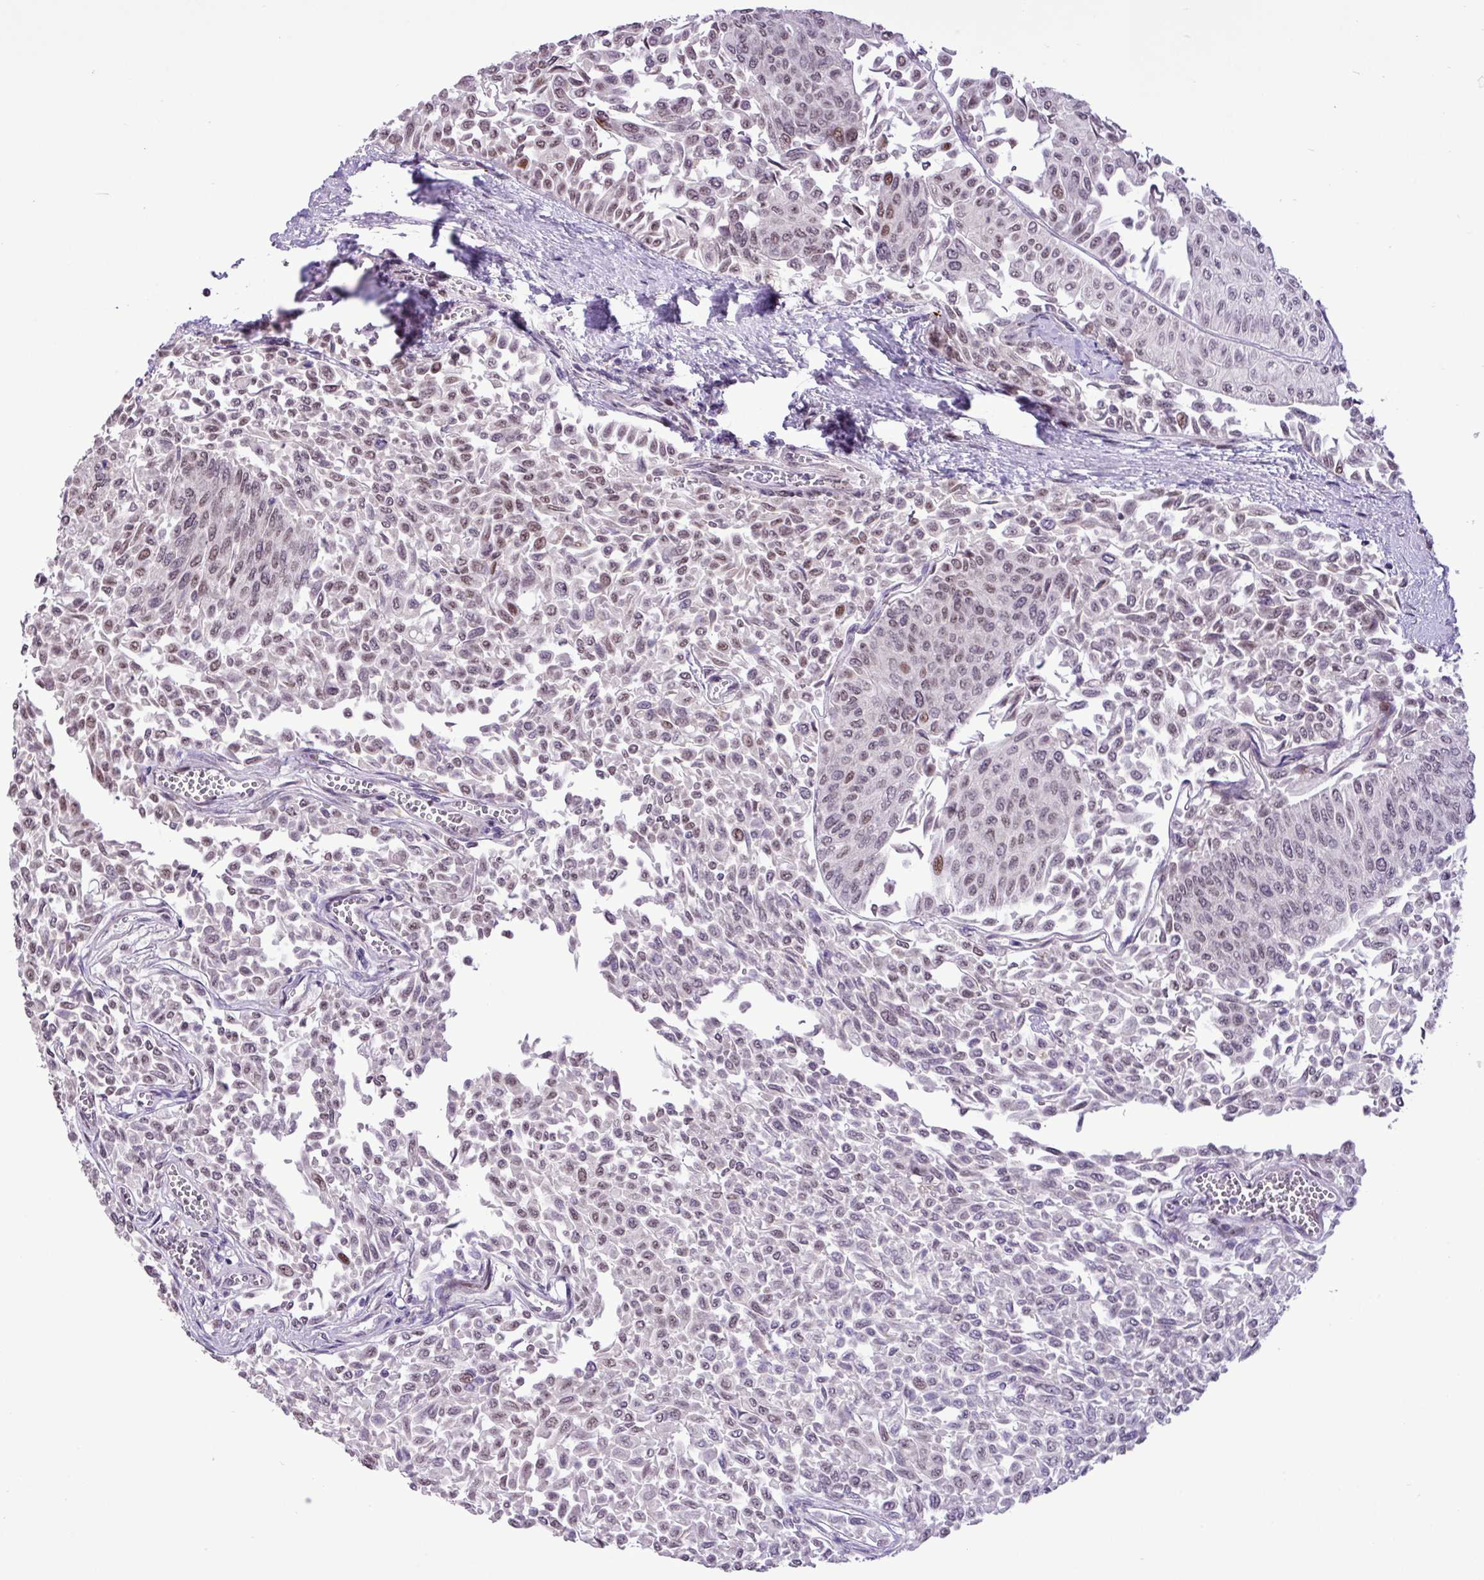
{"staining": {"intensity": "moderate", "quantity": "25%-75%", "location": "nuclear"}, "tissue": "urothelial cancer", "cell_type": "Tumor cells", "image_type": "cancer", "snomed": [{"axis": "morphology", "description": "Urothelial carcinoma, NOS"}, {"axis": "topography", "description": "Urinary bladder"}], "caption": "Protein analysis of transitional cell carcinoma tissue shows moderate nuclear staining in approximately 25%-75% of tumor cells.", "gene": "ZNF354A", "patient": {"sex": "male", "age": 59}}